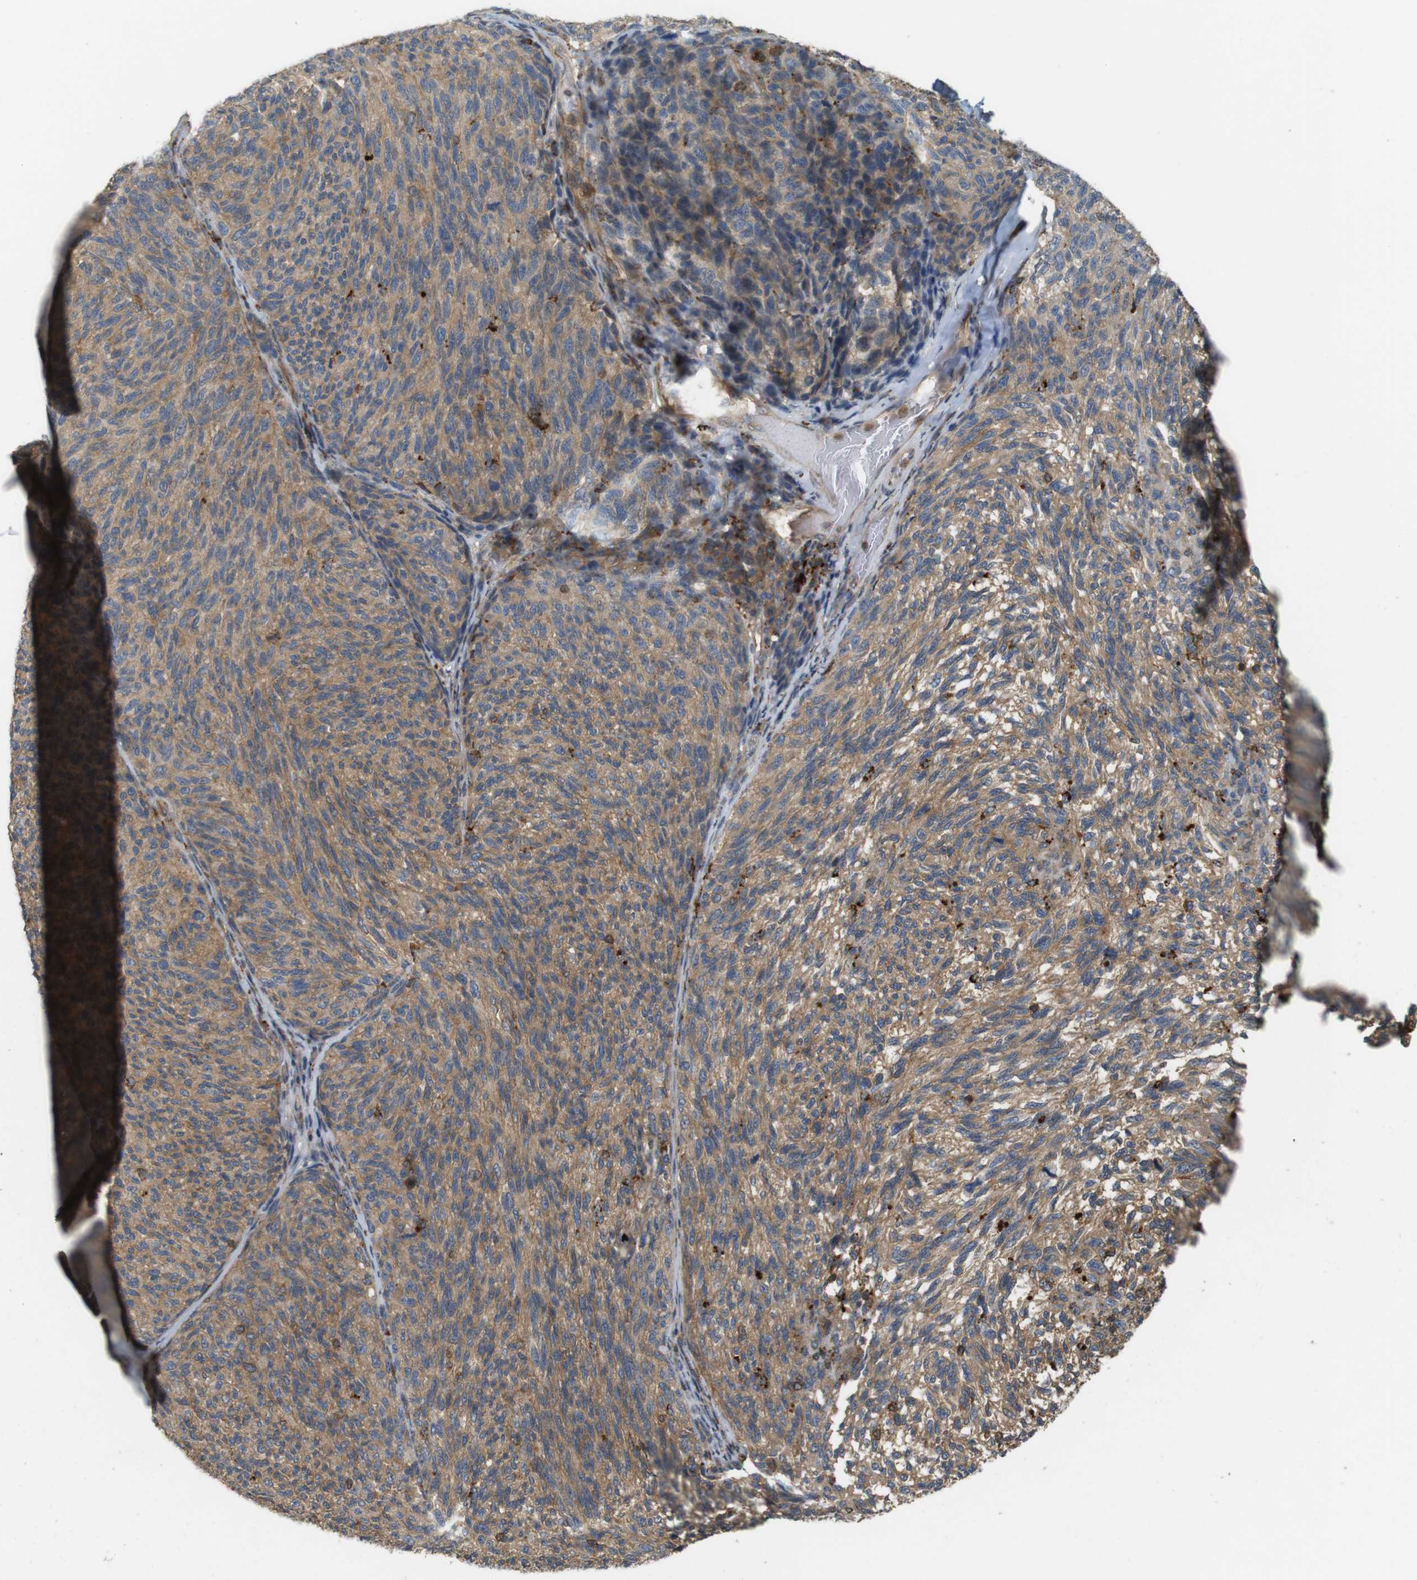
{"staining": {"intensity": "moderate", "quantity": ">75%", "location": "cytoplasmic/membranous"}, "tissue": "melanoma", "cell_type": "Tumor cells", "image_type": "cancer", "snomed": [{"axis": "morphology", "description": "Malignant melanoma, NOS"}, {"axis": "topography", "description": "Skin"}], "caption": "A brown stain shows moderate cytoplasmic/membranous staining of a protein in human melanoma tumor cells.", "gene": "KSR1", "patient": {"sex": "female", "age": 73}}